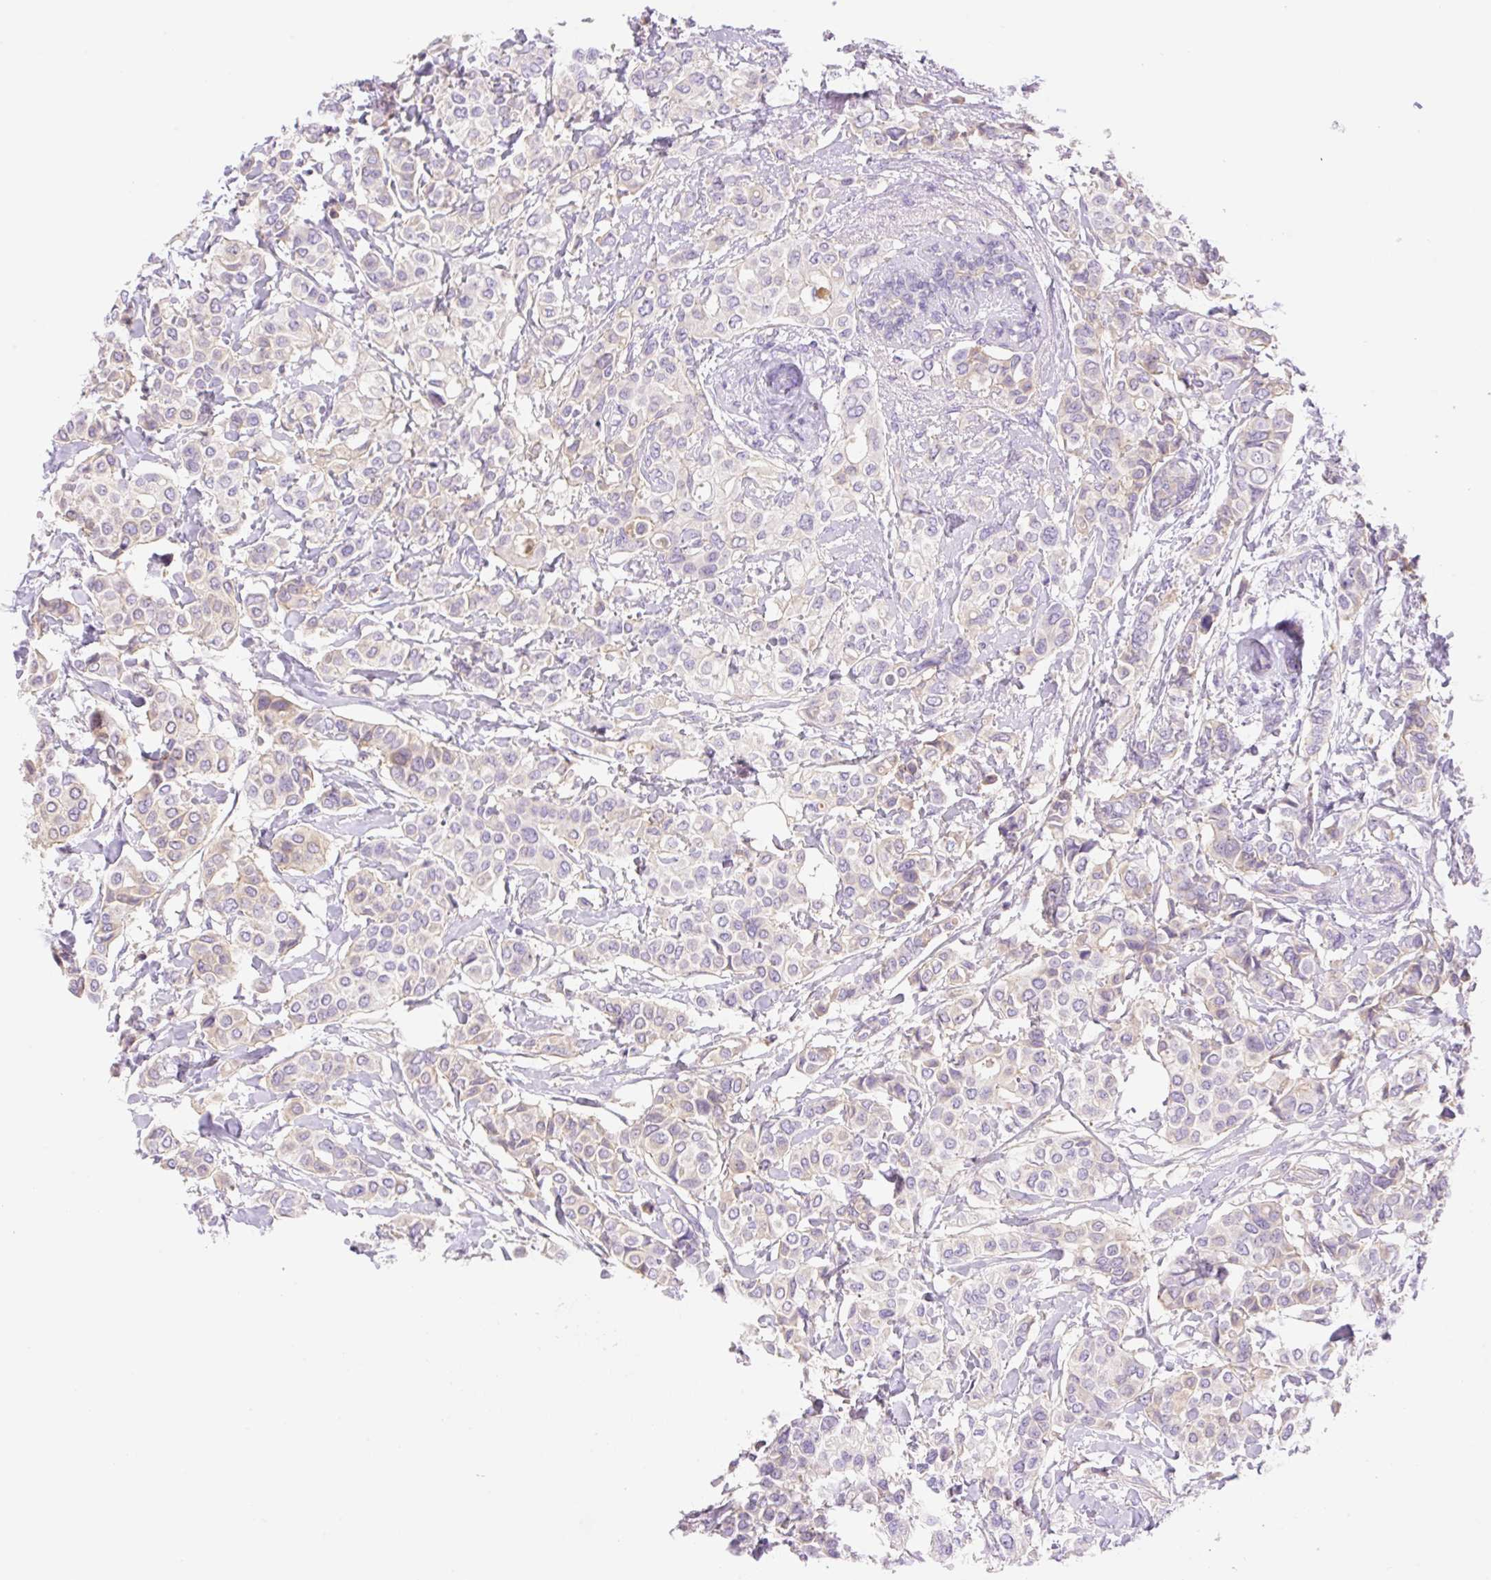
{"staining": {"intensity": "weak", "quantity": "<25%", "location": "cytoplasmic/membranous"}, "tissue": "breast cancer", "cell_type": "Tumor cells", "image_type": "cancer", "snomed": [{"axis": "morphology", "description": "Lobular carcinoma"}, {"axis": "topography", "description": "Breast"}], "caption": "There is no significant positivity in tumor cells of breast cancer (lobular carcinoma).", "gene": "DENND5A", "patient": {"sex": "female", "age": 51}}